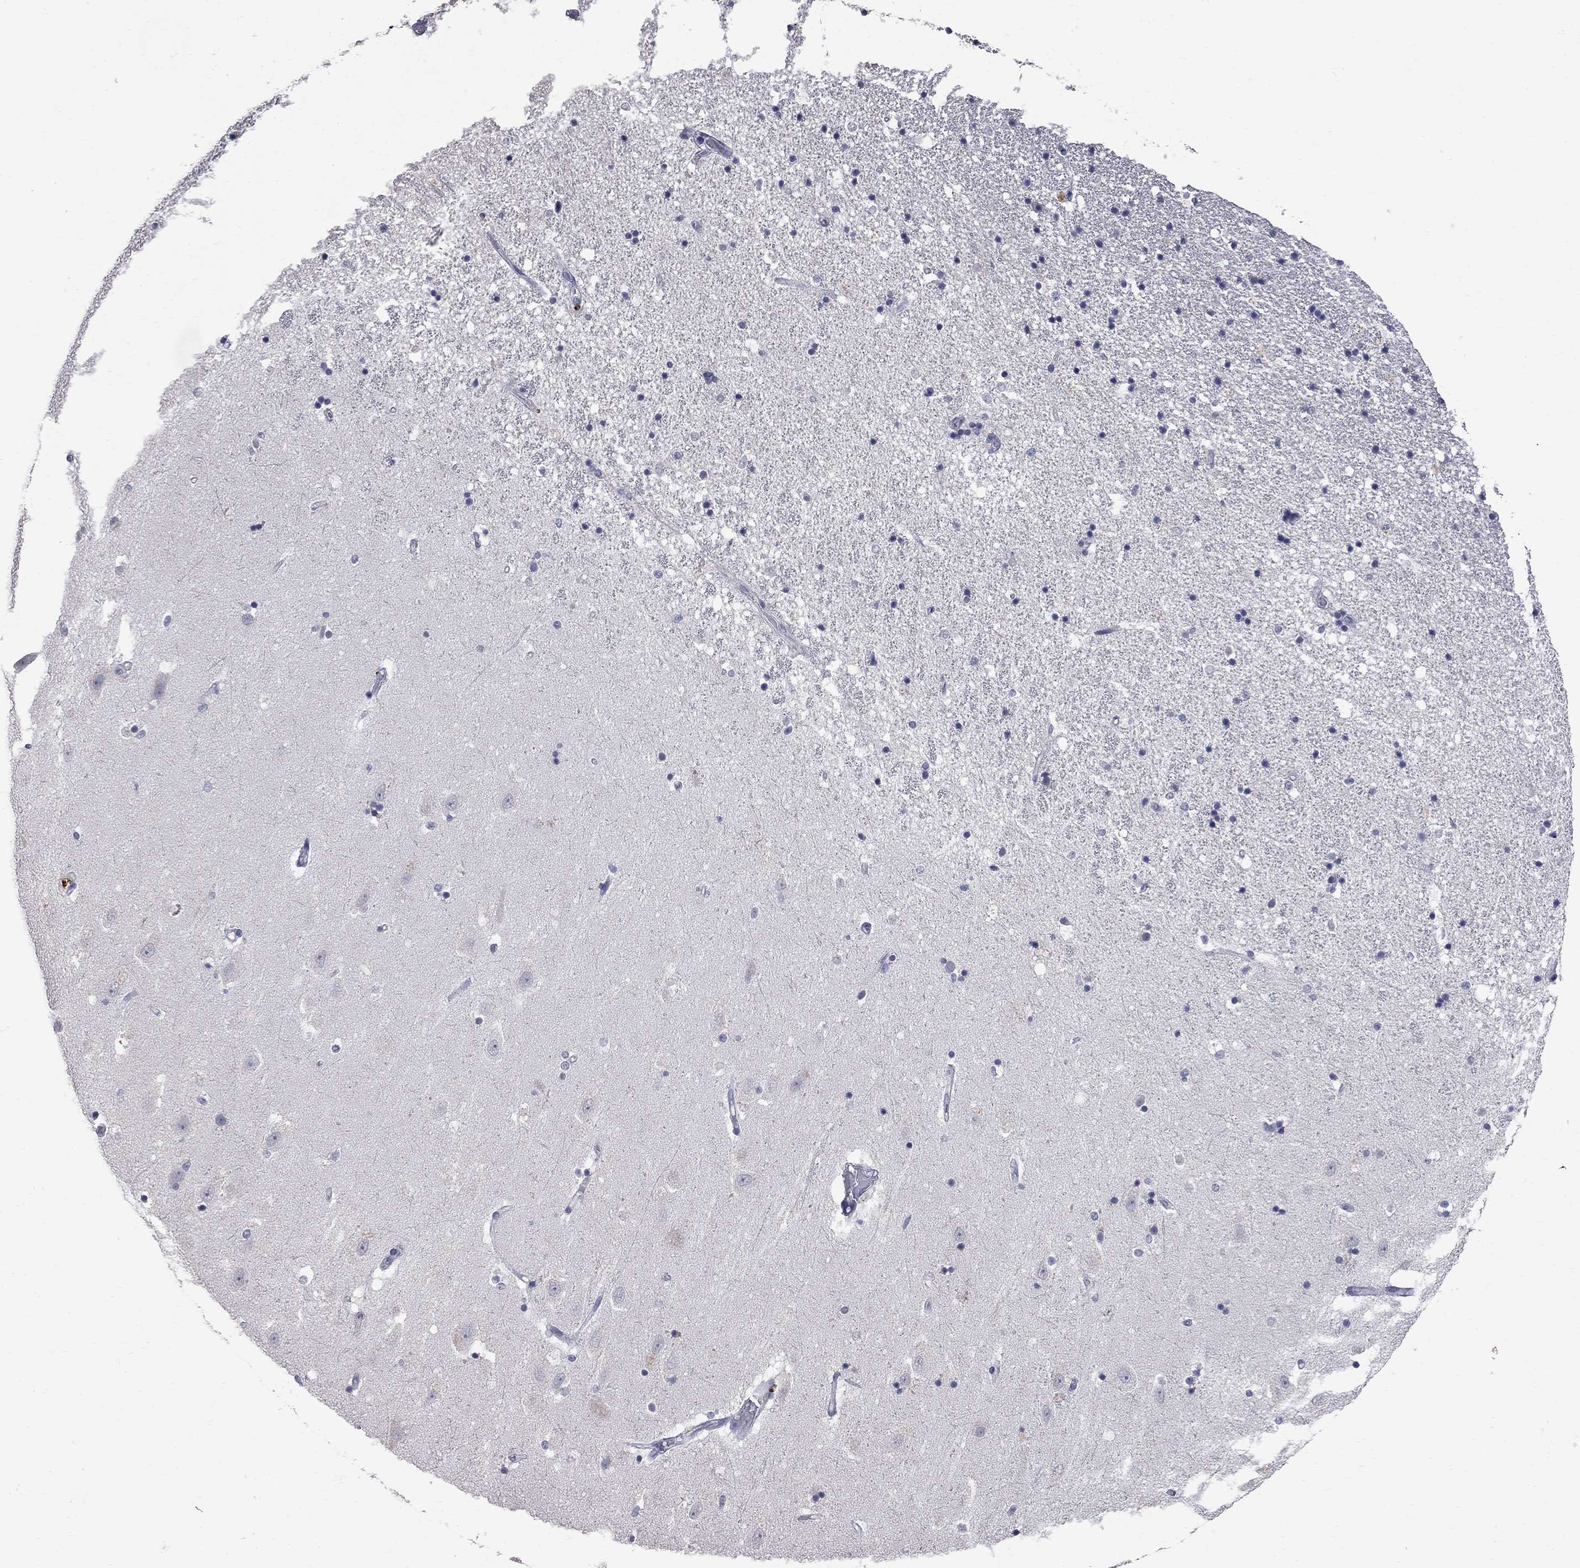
{"staining": {"intensity": "negative", "quantity": "none", "location": "none"}, "tissue": "hippocampus", "cell_type": "Glial cells", "image_type": "normal", "snomed": [{"axis": "morphology", "description": "Normal tissue, NOS"}, {"axis": "topography", "description": "Hippocampus"}], "caption": "High power microscopy micrograph of an immunohistochemistry (IHC) histopathology image of normal hippocampus, revealing no significant staining in glial cells. (DAB (3,3'-diaminobenzidine) IHC with hematoxylin counter stain).", "gene": "NOS2", "patient": {"sex": "male", "age": 49}}